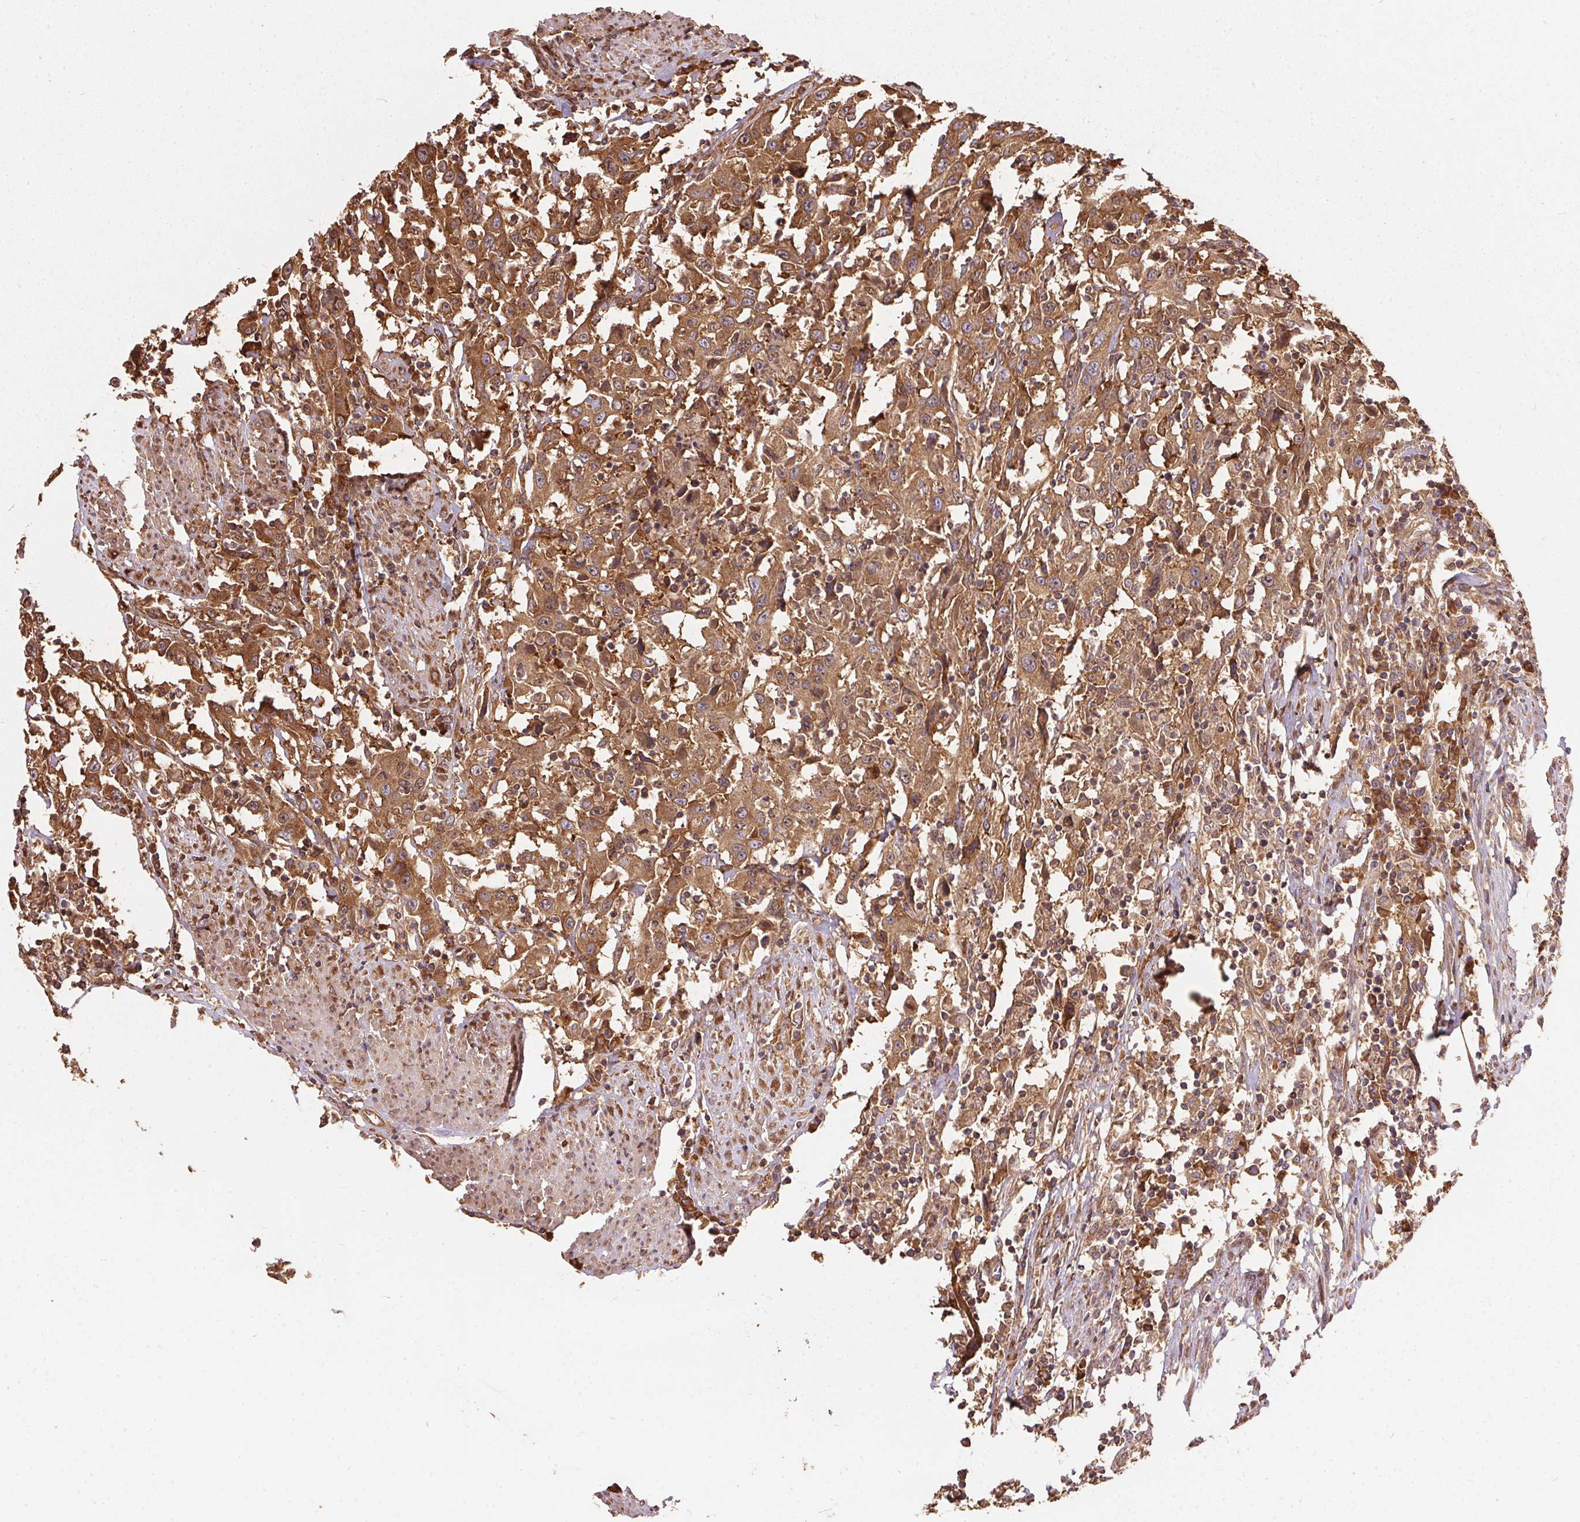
{"staining": {"intensity": "moderate", "quantity": ">75%", "location": "cytoplasmic/membranous"}, "tissue": "urothelial cancer", "cell_type": "Tumor cells", "image_type": "cancer", "snomed": [{"axis": "morphology", "description": "Urothelial carcinoma, High grade"}, {"axis": "topography", "description": "Urinary bladder"}], "caption": "Immunohistochemical staining of urothelial cancer displays medium levels of moderate cytoplasmic/membranous protein staining in approximately >75% of tumor cells.", "gene": "EIF2S1", "patient": {"sex": "male", "age": 61}}